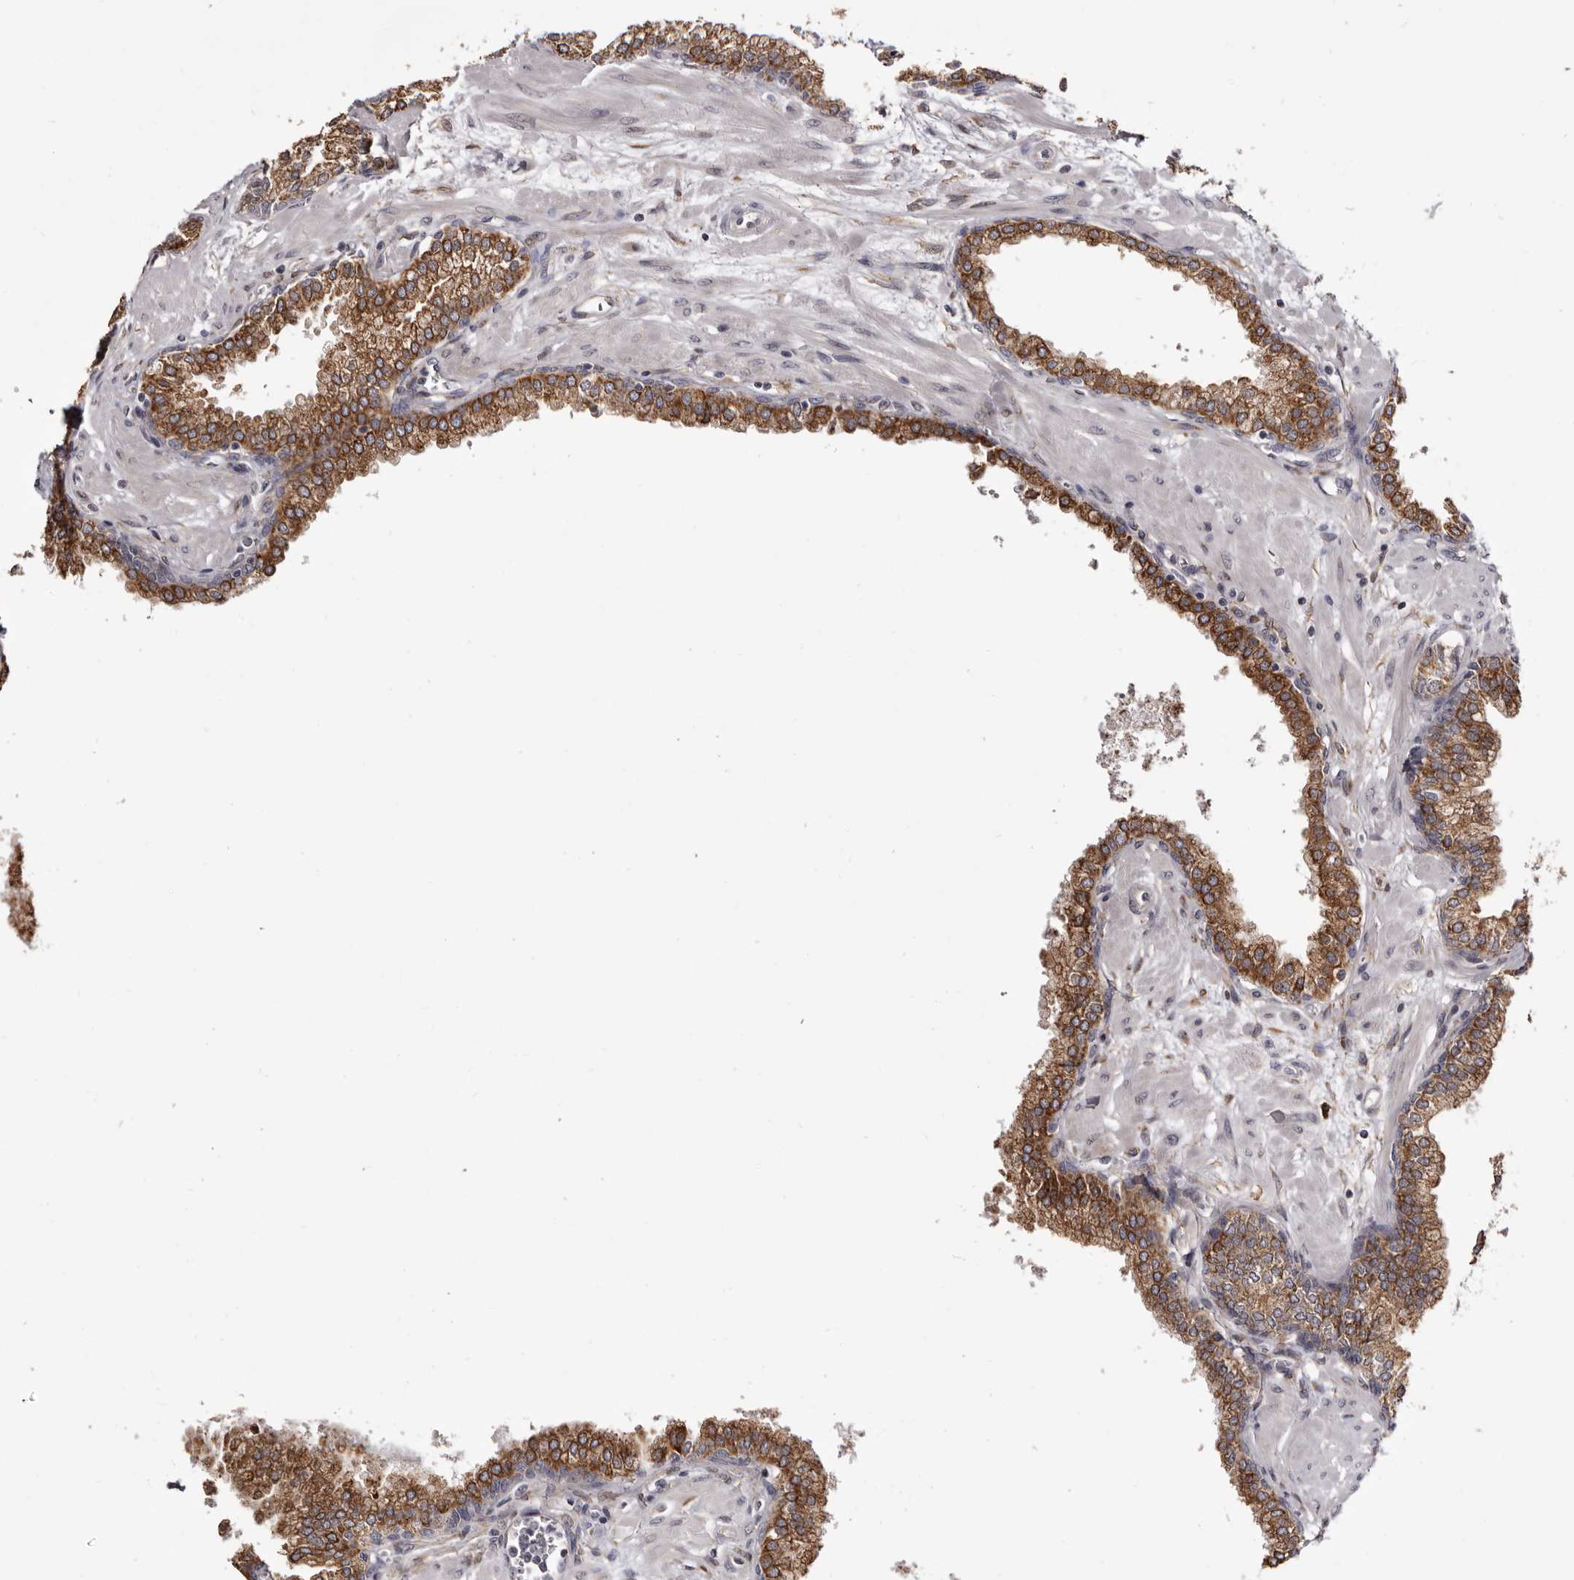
{"staining": {"intensity": "moderate", "quantity": "25%-75%", "location": "cytoplasmic/membranous"}, "tissue": "prostate", "cell_type": "Glandular cells", "image_type": "normal", "snomed": [{"axis": "morphology", "description": "Normal tissue, NOS"}, {"axis": "morphology", "description": "Urothelial carcinoma, Low grade"}, {"axis": "topography", "description": "Urinary bladder"}, {"axis": "topography", "description": "Prostate"}], "caption": "IHC (DAB) staining of benign prostate exhibits moderate cytoplasmic/membranous protein staining in about 25%-75% of glandular cells. The staining is performed using DAB brown chromogen to label protein expression. The nuclei are counter-stained blue using hematoxylin.", "gene": "PIGX", "patient": {"sex": "male", "age": 60}}